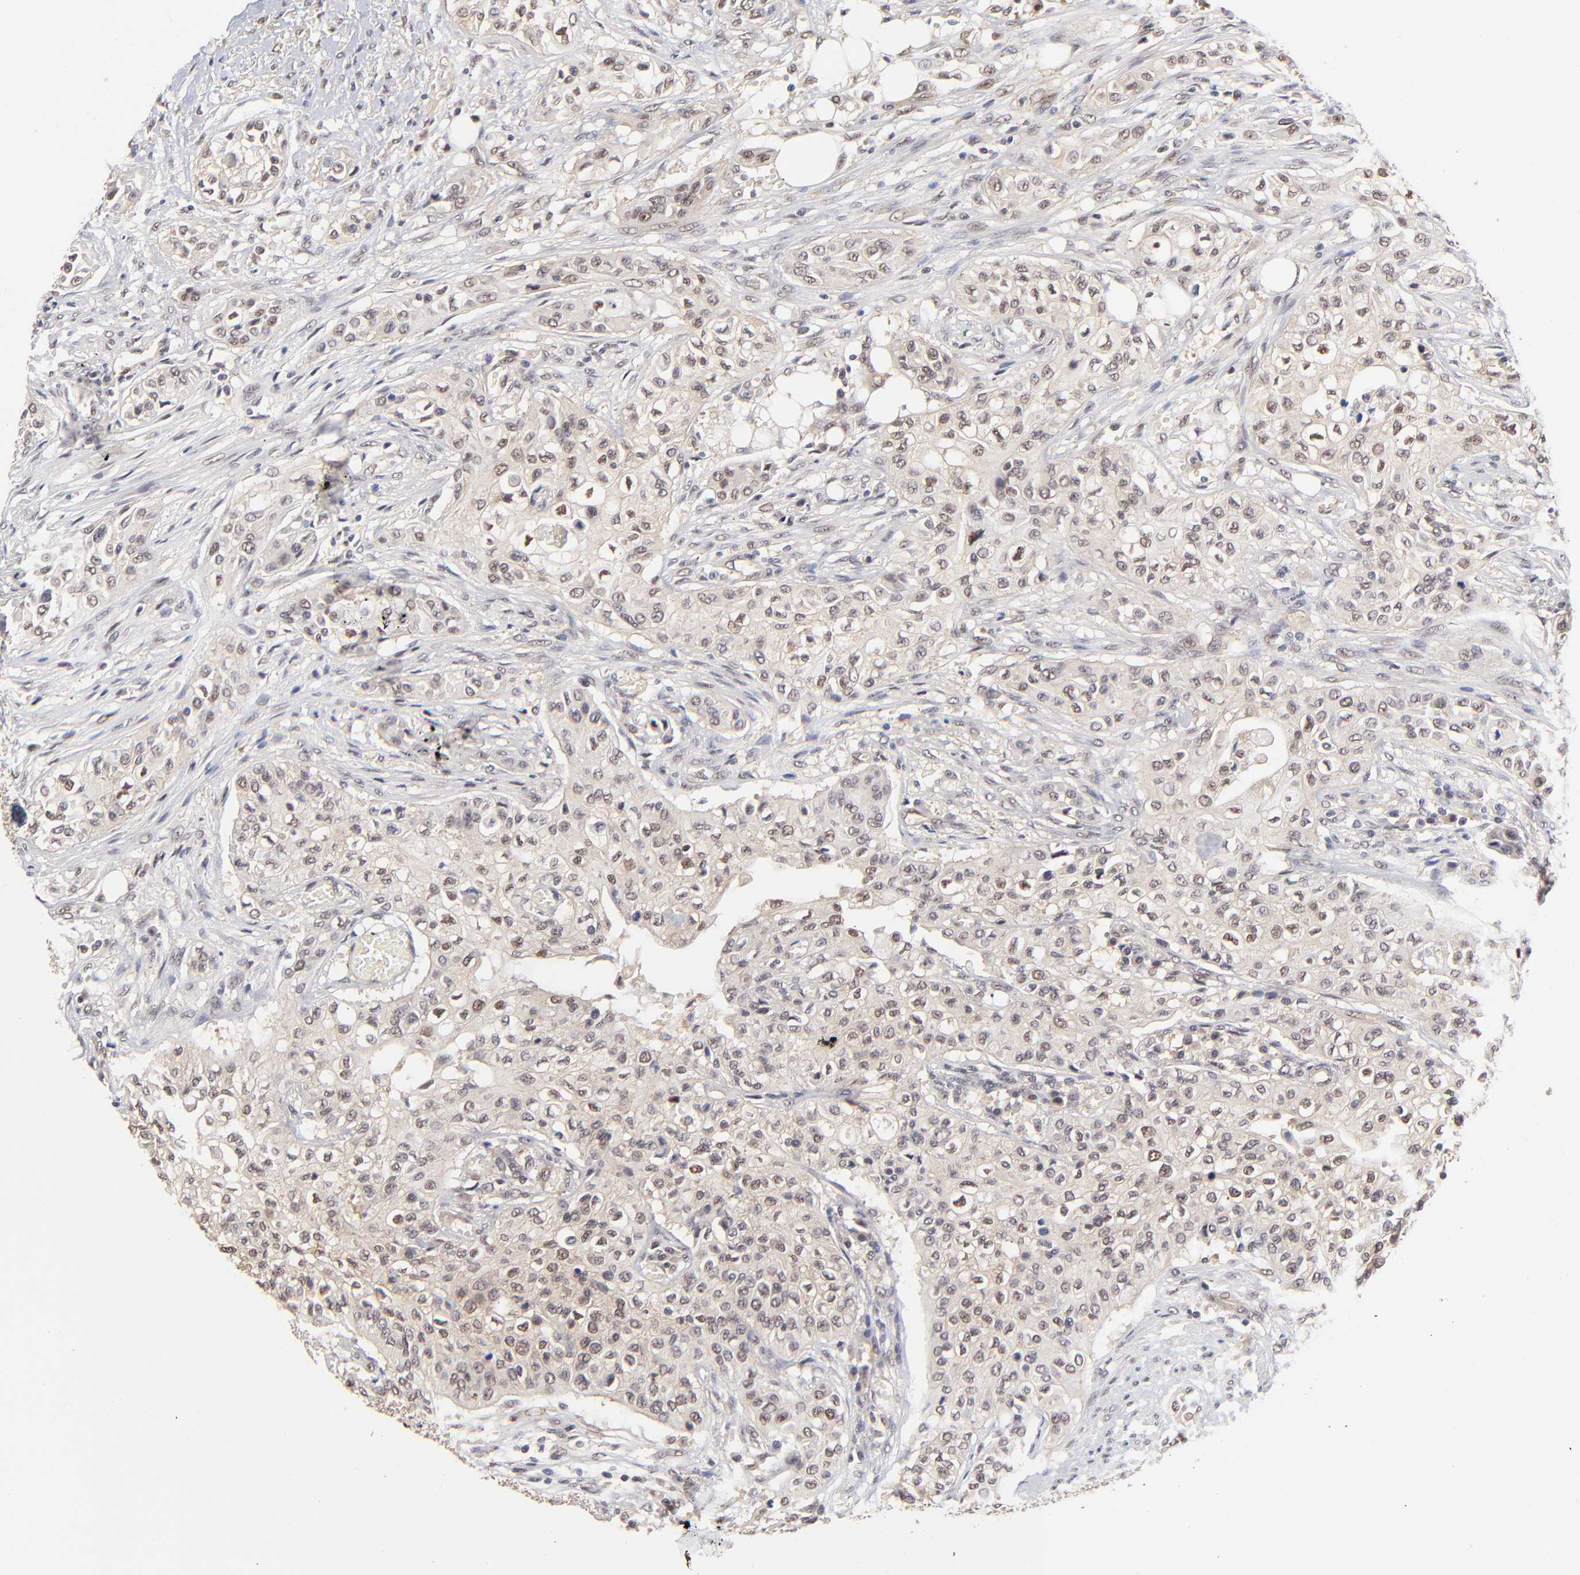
{"staining": {"intensity": "weak", "quantity": "<25%", "location": "nuclear"}, "tissue": "urothelial cancer", "cell_type": "Tumor cells", "image_type": "cancer", "snomed": [{"axis": "morphology", "description": "Urothelial carcinoma, High grade"}, {"axis": "topography", "description": "Urinary bladder"}], "caption": "Immunohistochemistry (IHC) of urothelial carcinoma (high-grade) exhibits no expression in tumor cells.", "gene": "PSMC4", "patient": {"sex": "male", "age": 74}}